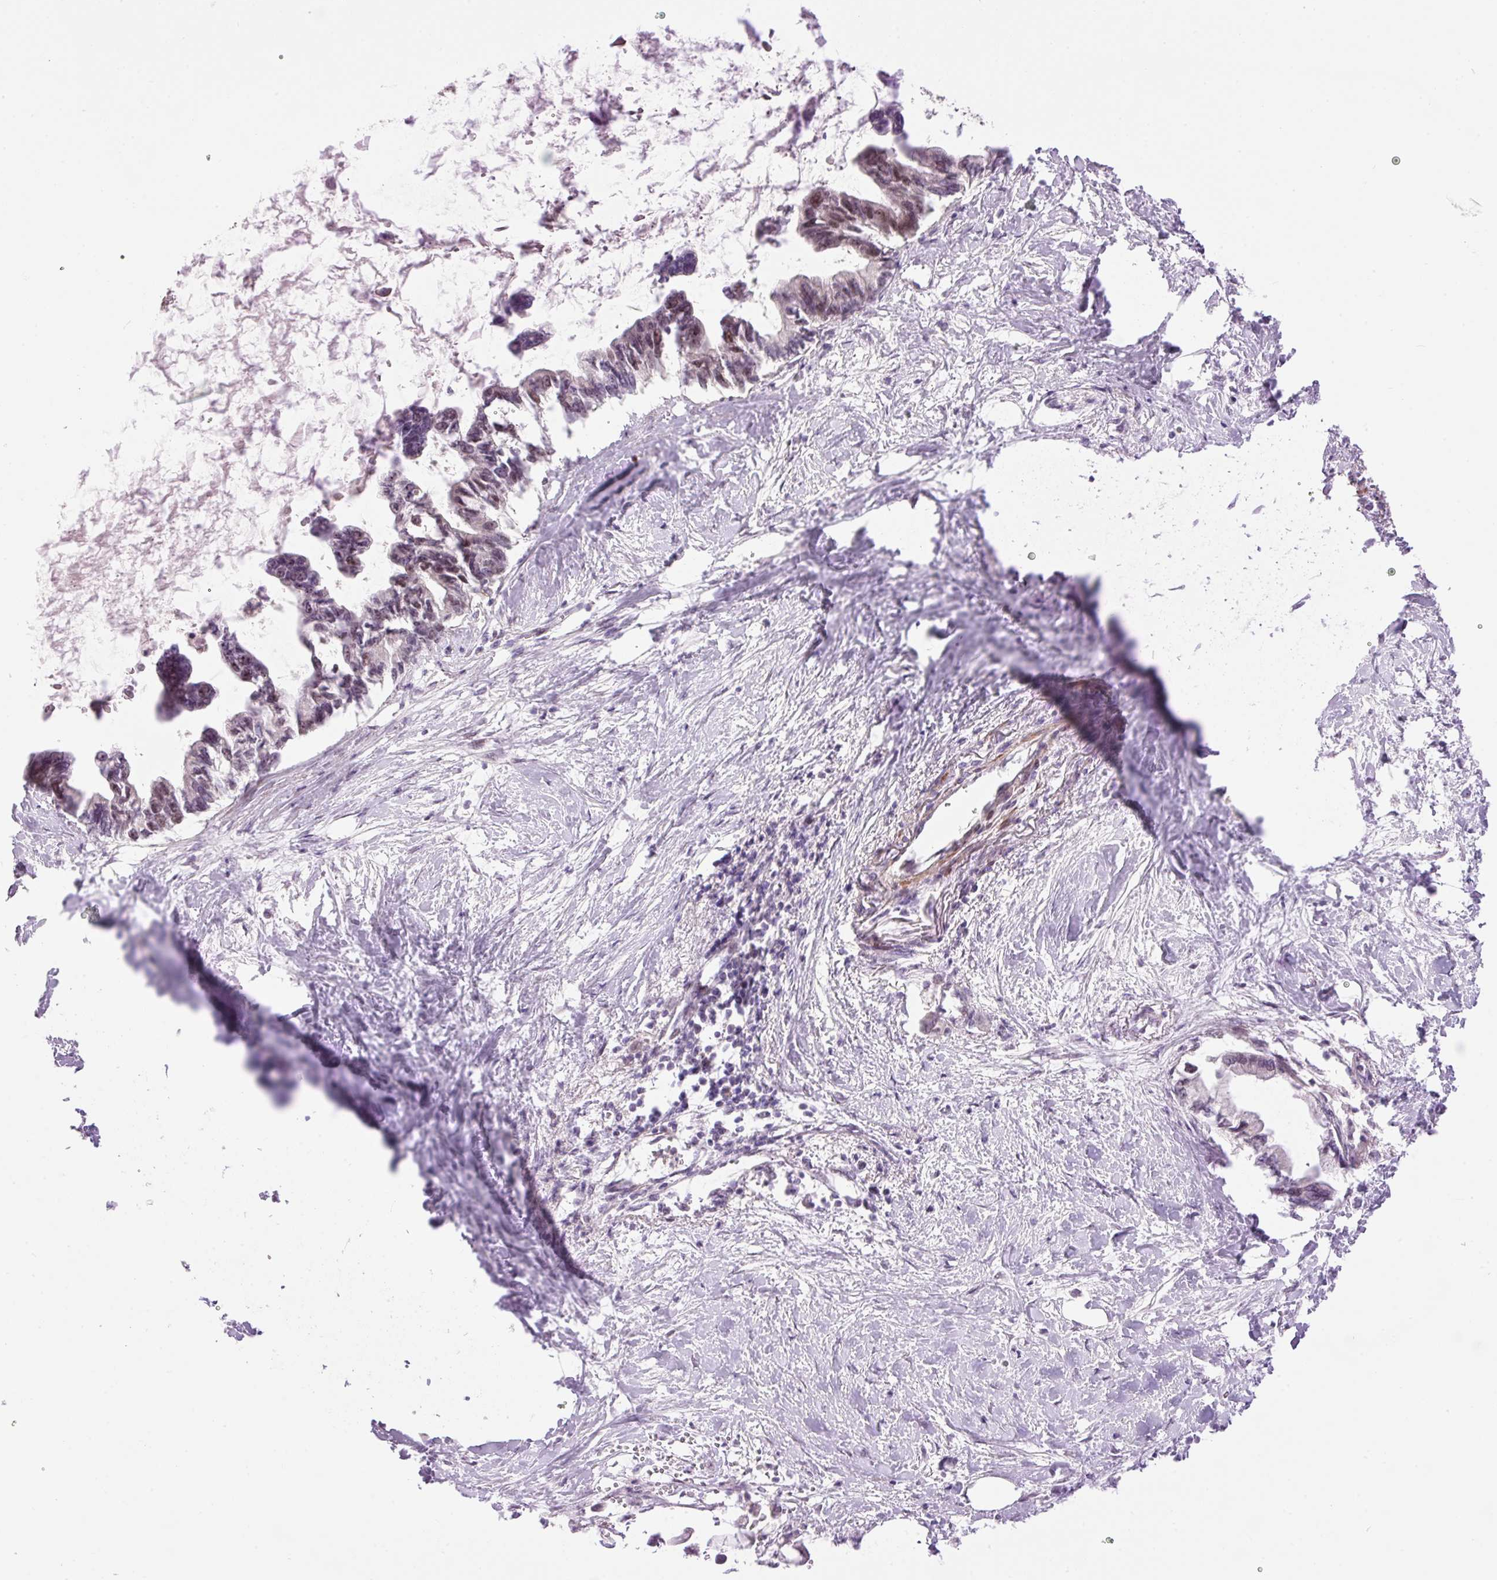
{"staining": {"intensity": "weak", "quantity": "<25%", "location": "nuclear"}, "tissue": "pancreatic cancer", "cell_type": "Tumor cells", "image_type": "cancer", "snomed": [{"axis": "morphology", "description": "Adenocarcinoma, NOS"}, {"axis": "topography", "description": "Pancreas"}], "caption": "DAB (3,3'-diaminobenzidine) immunohistochemical staining of human pancreatic cancer reveals no significant staining in tumor cells. Brightfield microscopy of immunohistochemistry (IHC) stained with DAB (3,3'-diaminobenzidine) (brown) and hematoxylin (blue), captured at high magnification.", "gene": "HNF1A", "patient": {"sex": "male", "age": 61}}